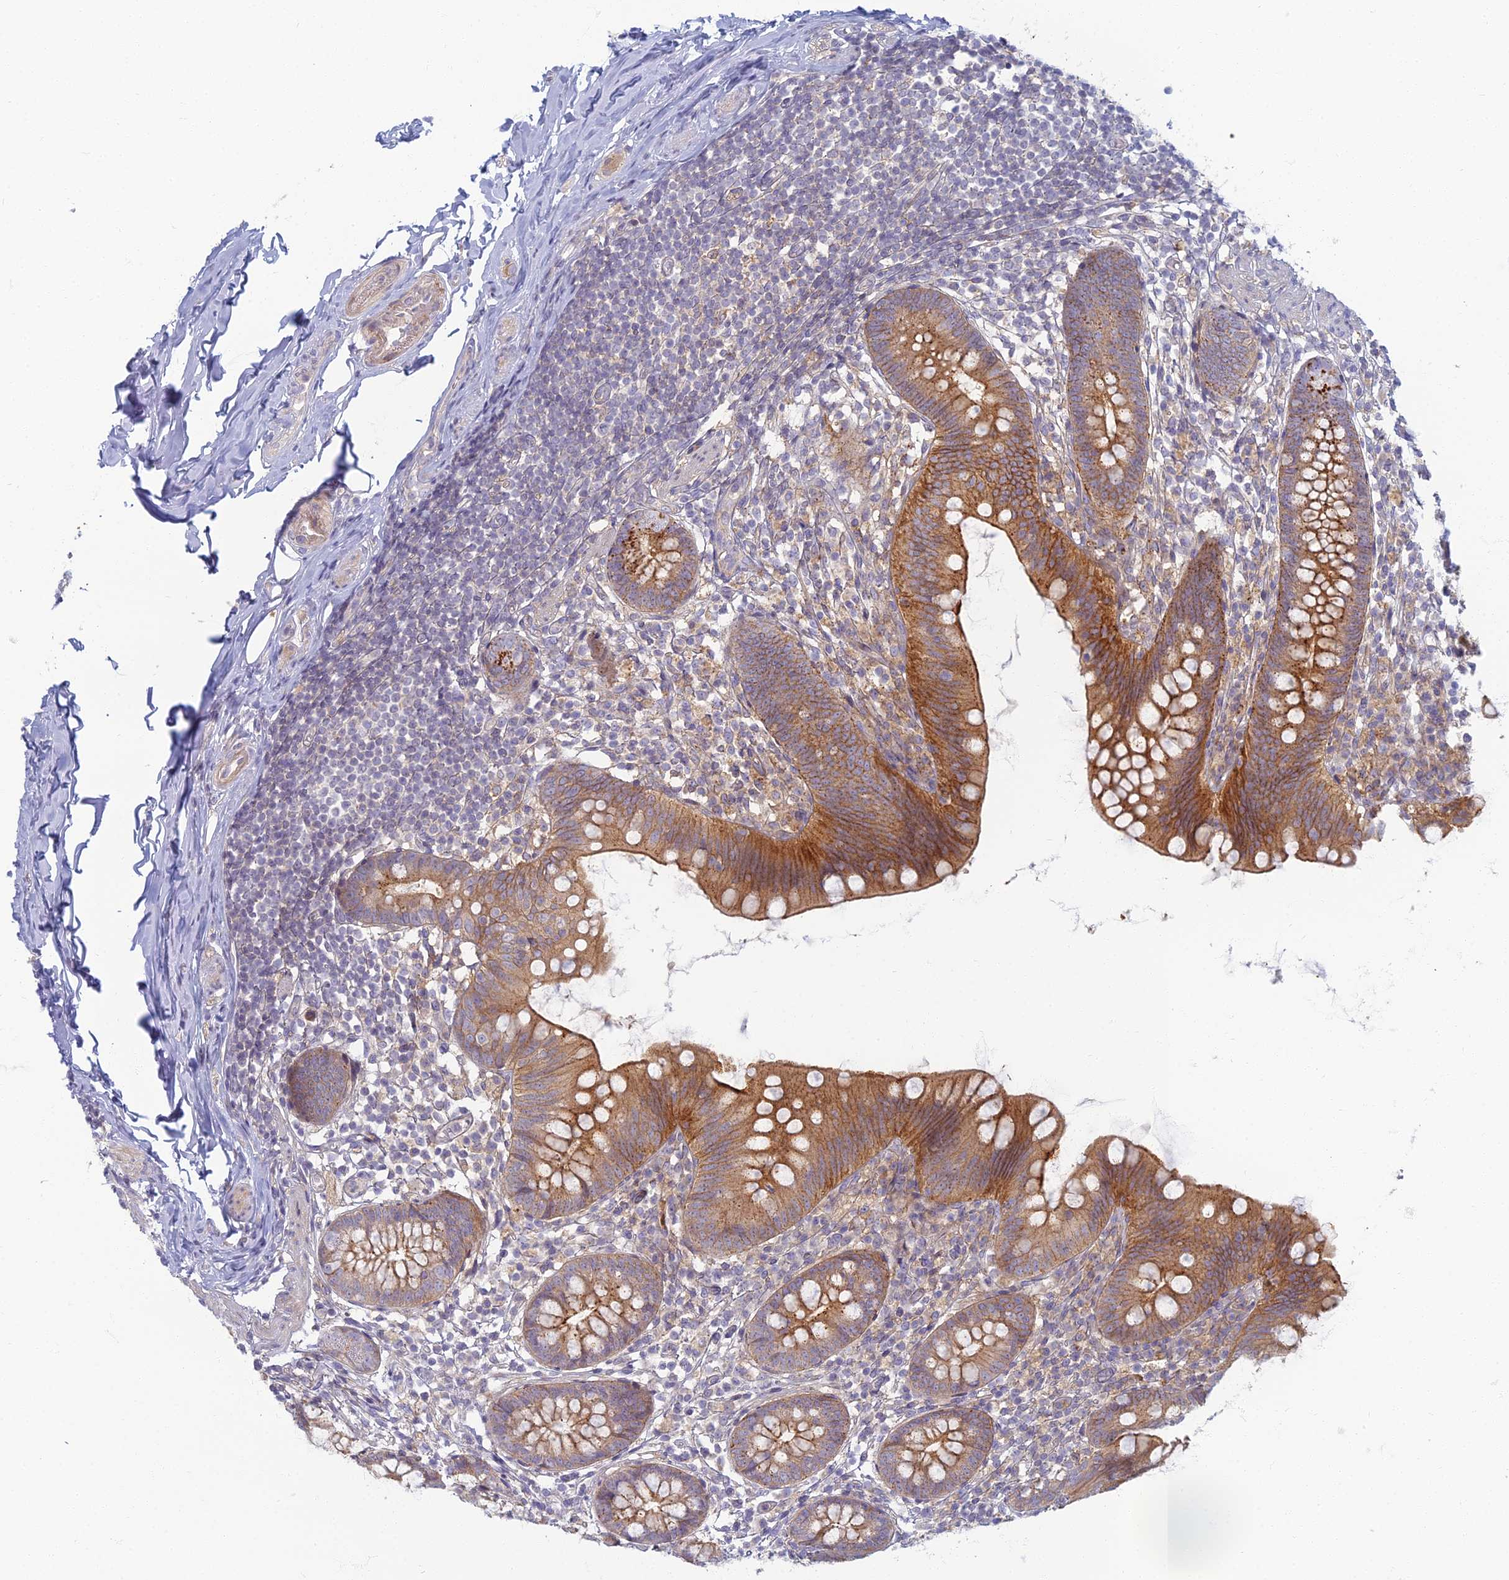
{"staining": {"intensity": "strong", "quantity": "25%-75%", "location": "cytoplasmic/membranous"}, "tissue": "appendix", "cell_type": "Glandular cells", "image_type": "normal", "snomed": [{"axis": "morphology", "description": "Normal tissue, NOS"}, {"axis": "topography", "description": "Appendix"}], "caption": "Immunohistochemical staining of unremarkable human appendix demonstrates high levels of strong cytoplasmic/membranous positivity in approximately 25%-75% of glandular cells. The protein is stained brown, and the nuclei are stained in blue (DAB IHC with brightfield microscopy, high magnification).", "gene": "CHMP4B", "patient": {"sex": "female", "age": 62}}